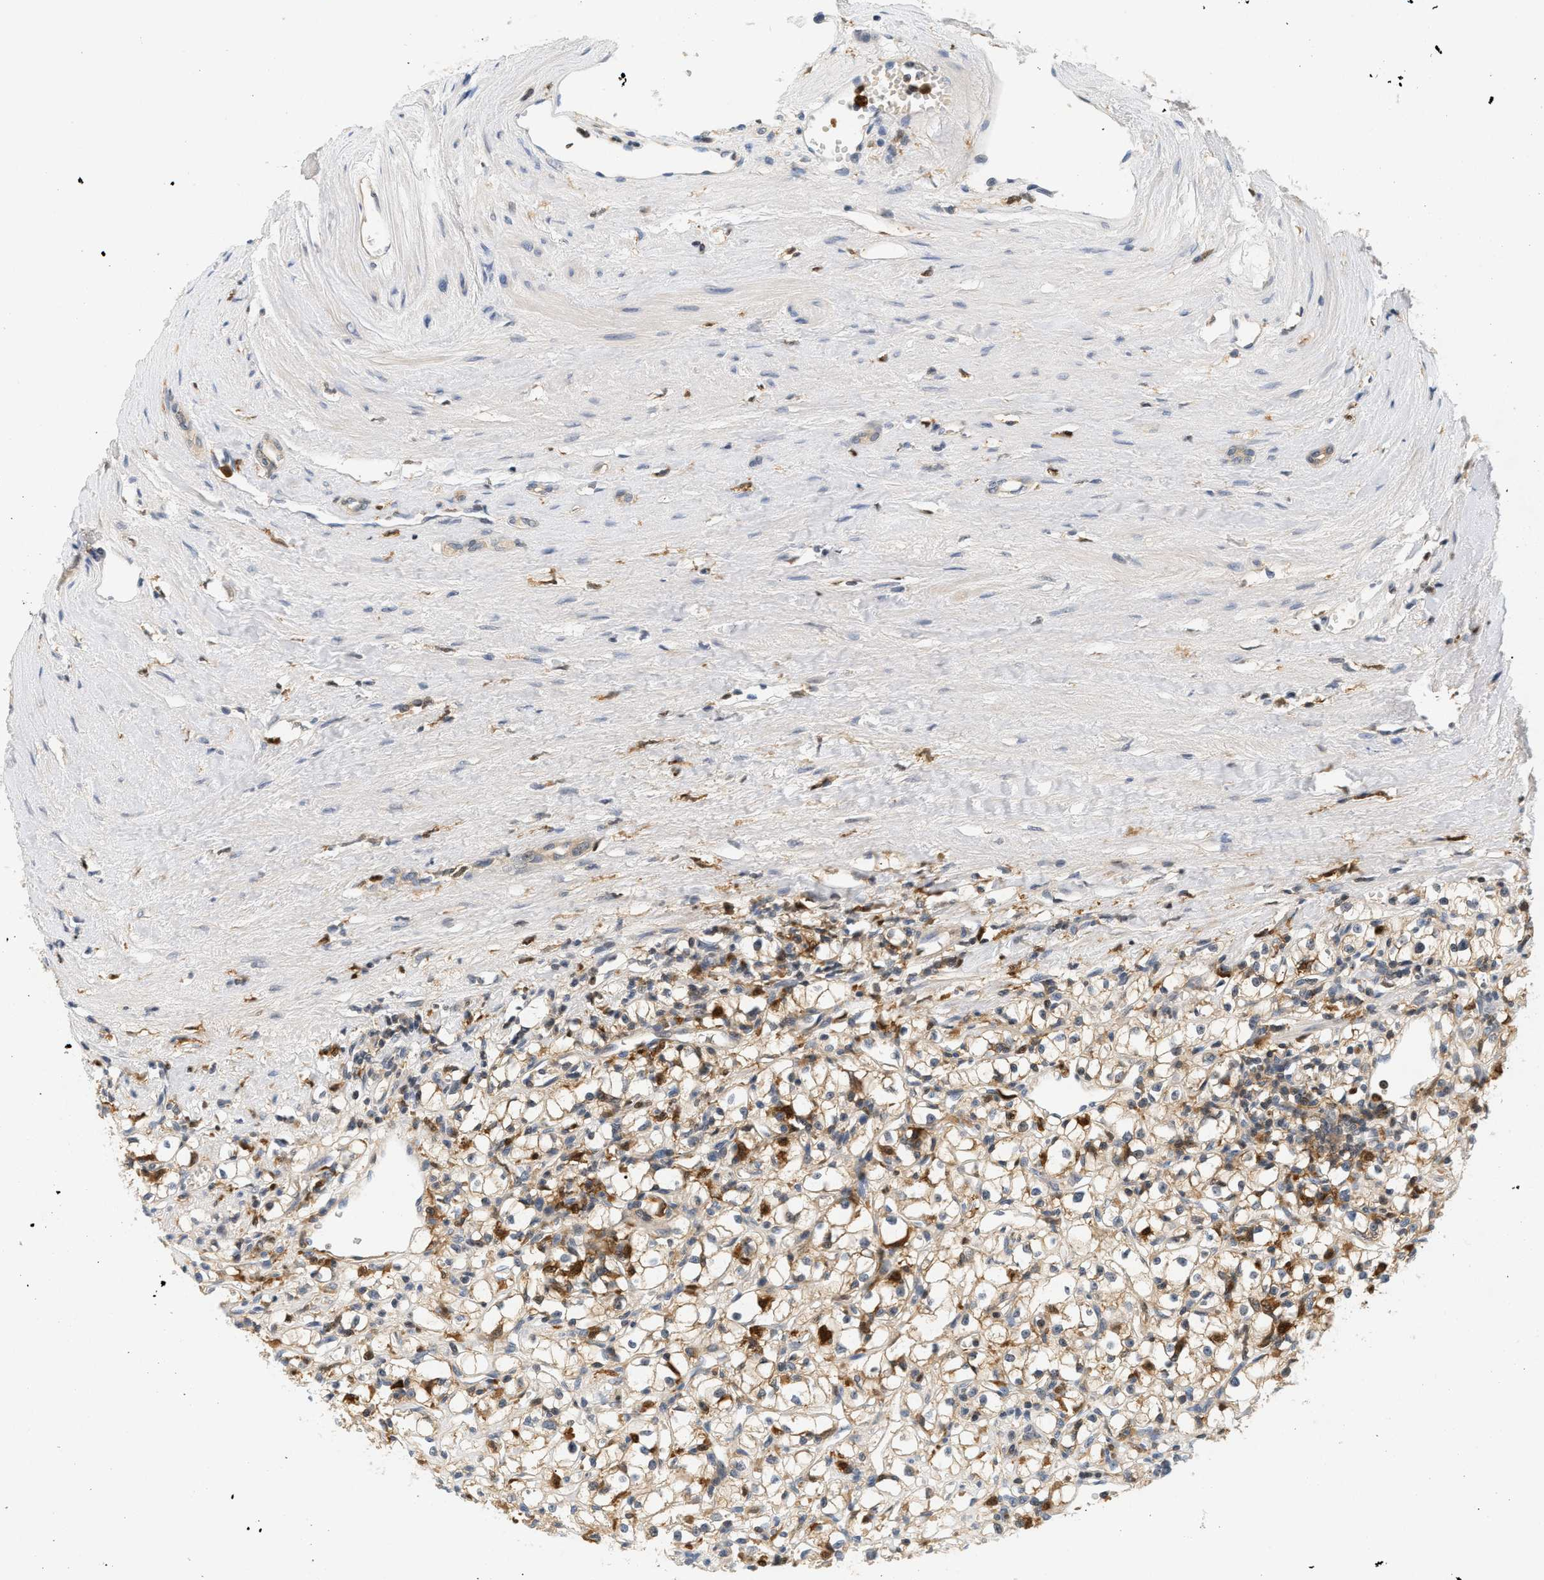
{"staining": {"intensity": "weak", "quantity": ">75%", "location": "cytoplasmic/membranous"}, "tissue": "renal cancer", "cell_type": "Tumor cells", "image_type": "cancer", "snomed": [{"axis": "morphology", "description": "Adenocarcinoma, NOS"}, {"axis": "topography", "description": "Kidney"}], "caption": "Immunohistochemistry (IHC) of adenocarcinoma (renal) displays low levels of weak cytoplasmic/membranous expression in approximately >75% of tumor cells.", "gene": "PYCARD", "patient": {"sex": "male", "age": 56}}